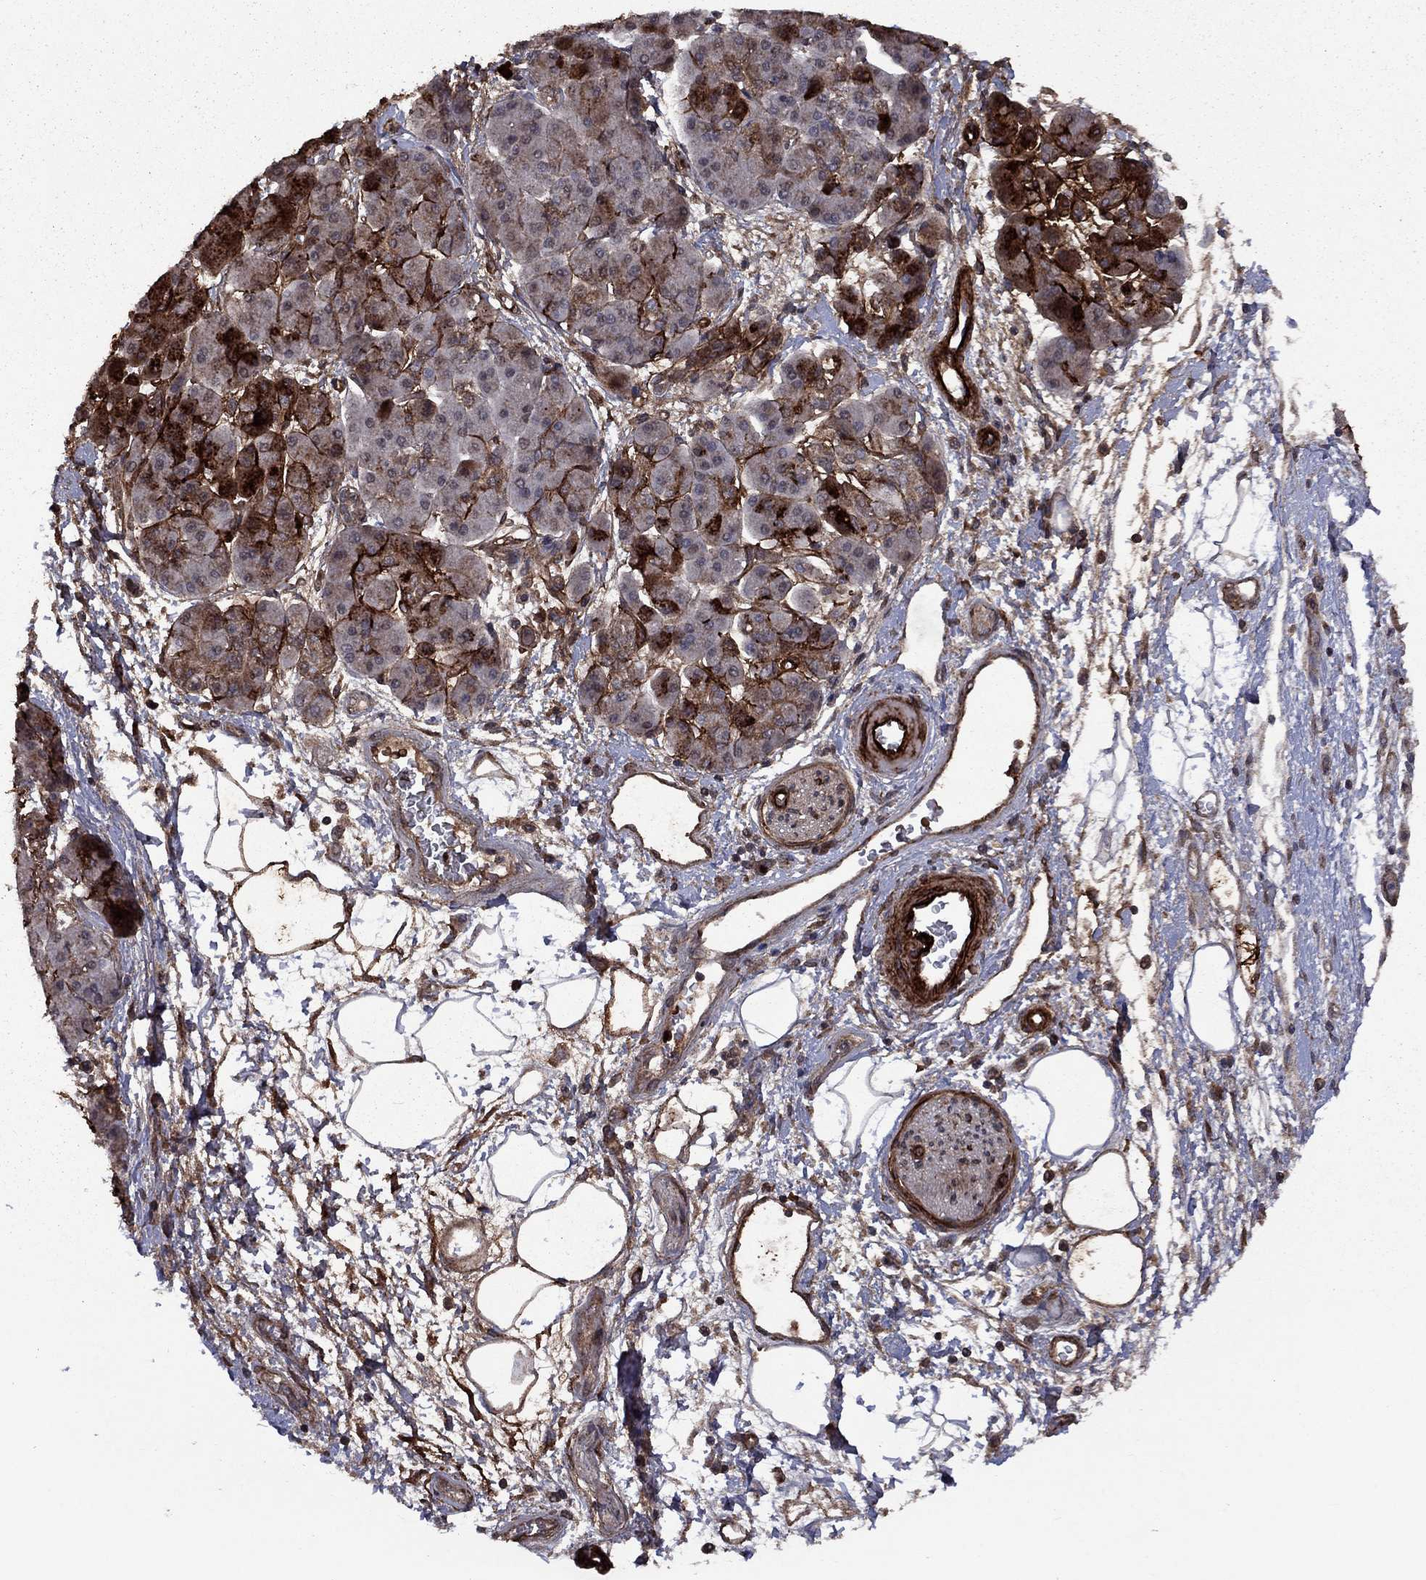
{"staining": {"intensity": "moderate", "quantity": "25%-75%", "location": "cytoplasmic/membranous"}, "tissue": "pancreatic cancer", "cell_type": "Tumor cells", "image_type": "cancer", "snomed": [{"axis": "morphology", "description": "Adenocarcinoma, NOS"}, {"axis": "topography", "description": "Pancreas"}], "caption": "Pancreatic adenocarcinoma tissue reveals moderate cytoplasmic/membranous staining in approximately 25%-75% of tumor cells, visualized by immunohistochemistry.", "gene": "COL18A1", "patient": {"sex": "female", "age": 73}}